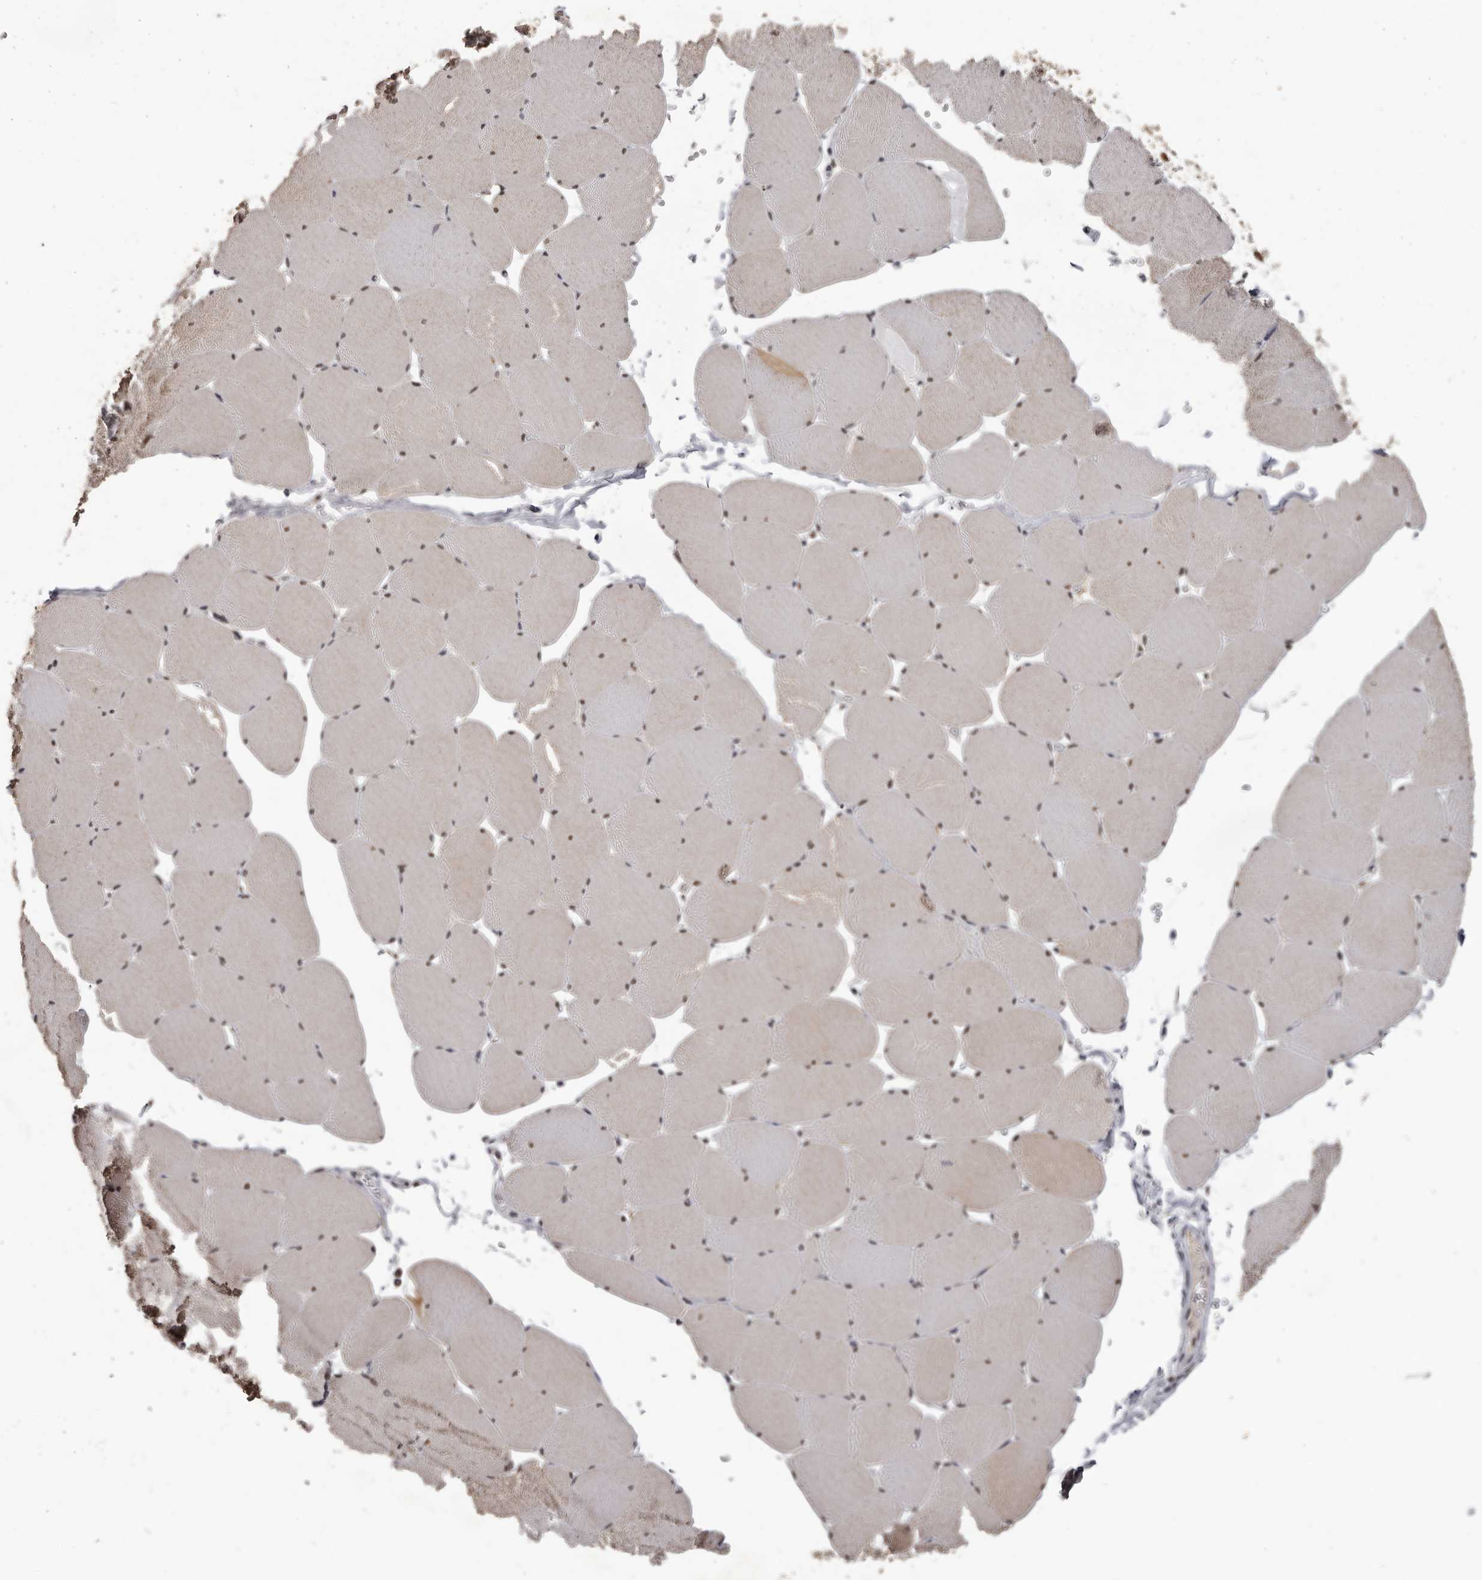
{"staining": {"intensity": "weak", "quantity": "25%-75%", "location": "cytoplasmic/membranous,nuclear"}, "tissue": "skeletal muscle", "cell_type": "Myocytes", "image_type": "normal", "snomed": [{"axis": "morphology", "description": "Normal tissue, NOS"}, {"axis": "topography", "description": "Skeletal muscle"}, {"axis": "topography", "description": "Head-Neck"}], "caption": "Myocytes demonstrate low levels of weak cytoplasmic/membranous,nuclear expression in about 25%-75% of cells in normal skeletal muscle. Immunohistochemistry stains the protein of interest in brown and the nuclei are stained blue.", "gene": "C17orf99", "patient": {"sex": "male", "age": 66}}